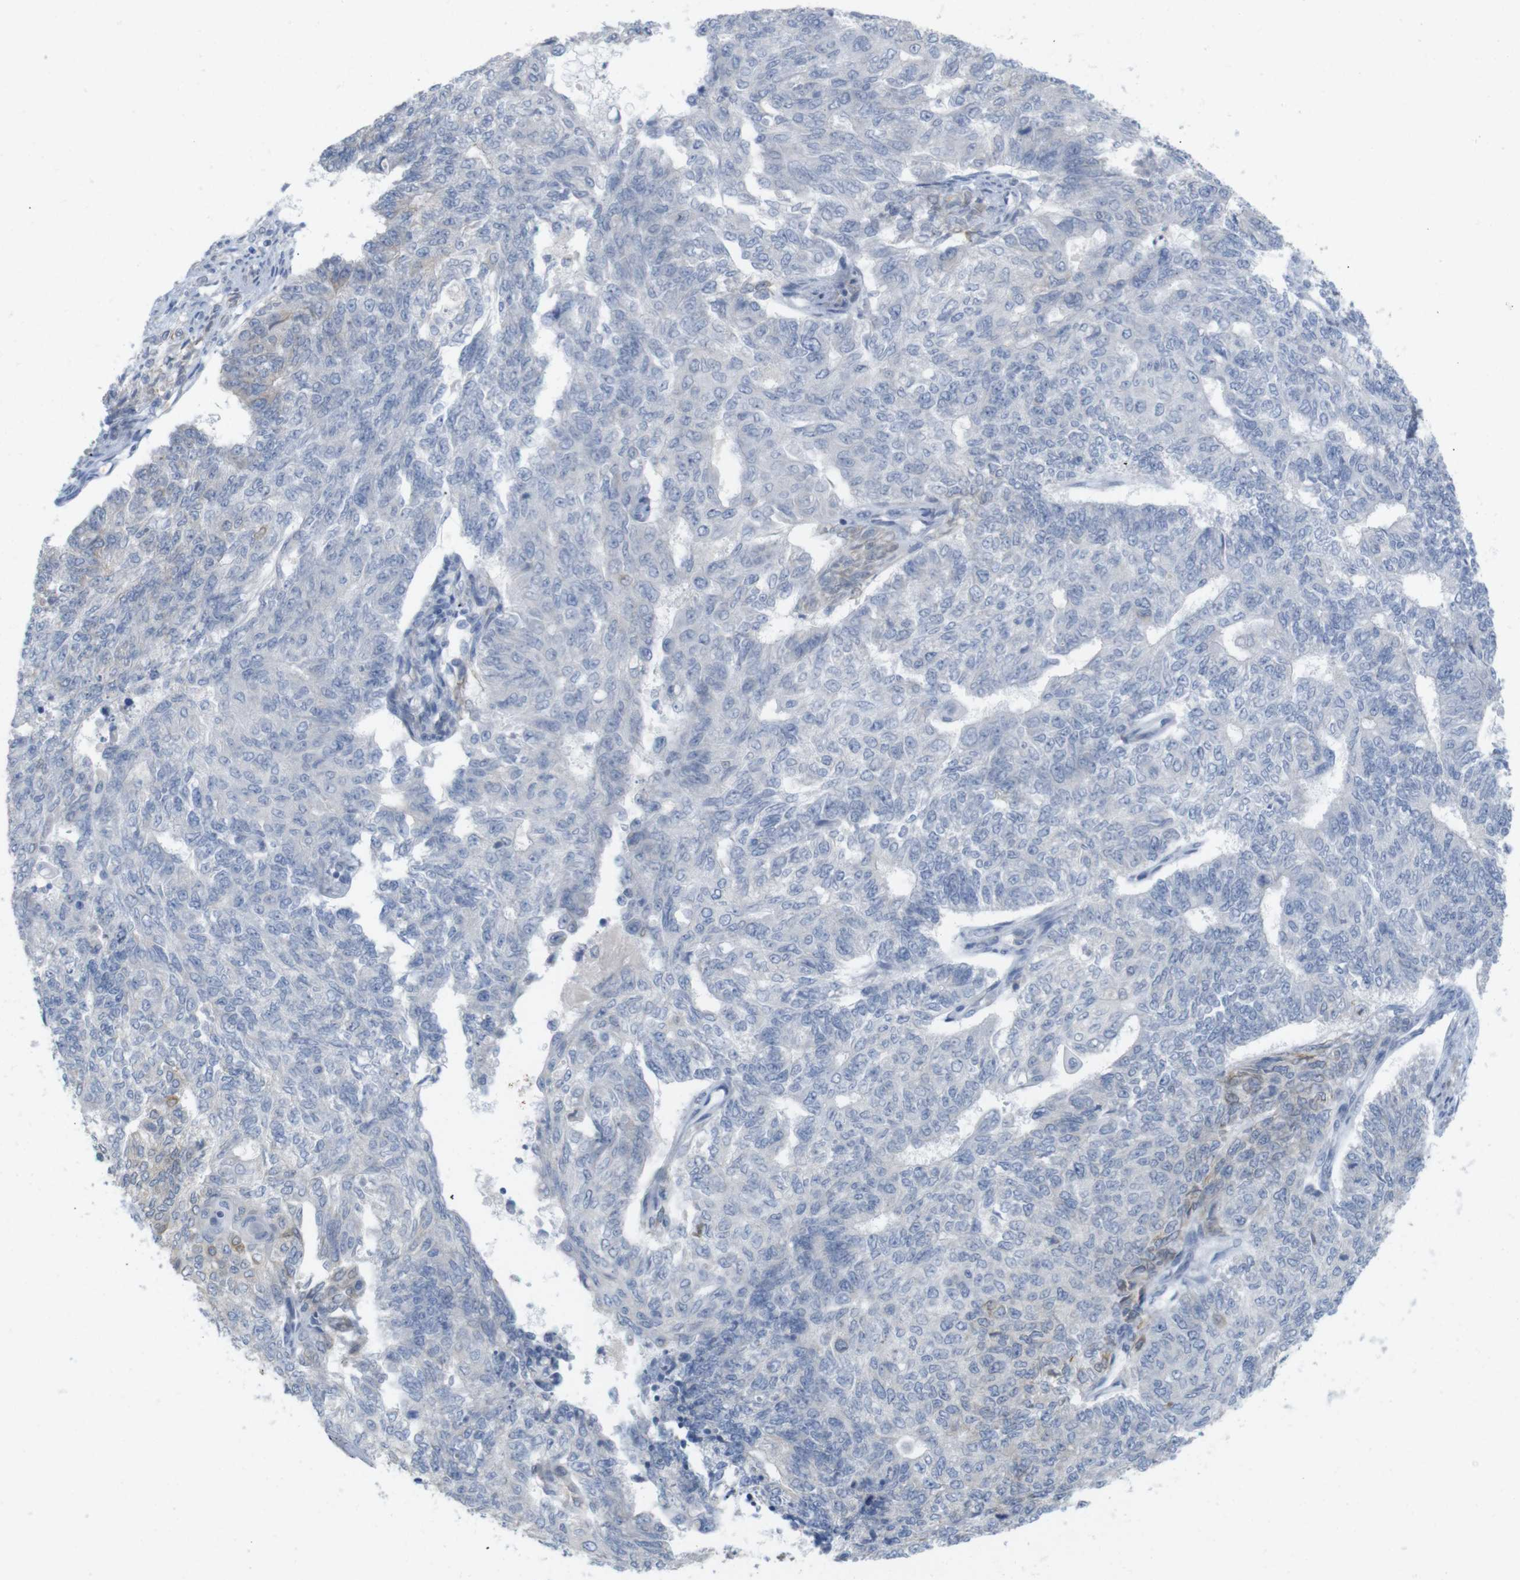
{"staining": {"intensity": "weak", "quantity": "<25%", "location": "cytoplasmic/membranous"}, "tissue": "endometrial cancer", "cell_type": "Tumor cells", "image_type": "cancer", "snomed": [{"axis": "morphology", "description": "Adenocarcinoma, NOS"}, {"axis": "topography", "description": "Endometrium"}], "caption": "Immunohistochemistry of adenocarcinoma (endometrial) shows no positivity in tumor cells.", "gene": "ITPR1", "patient": {"sex": "female", "age": 32}}